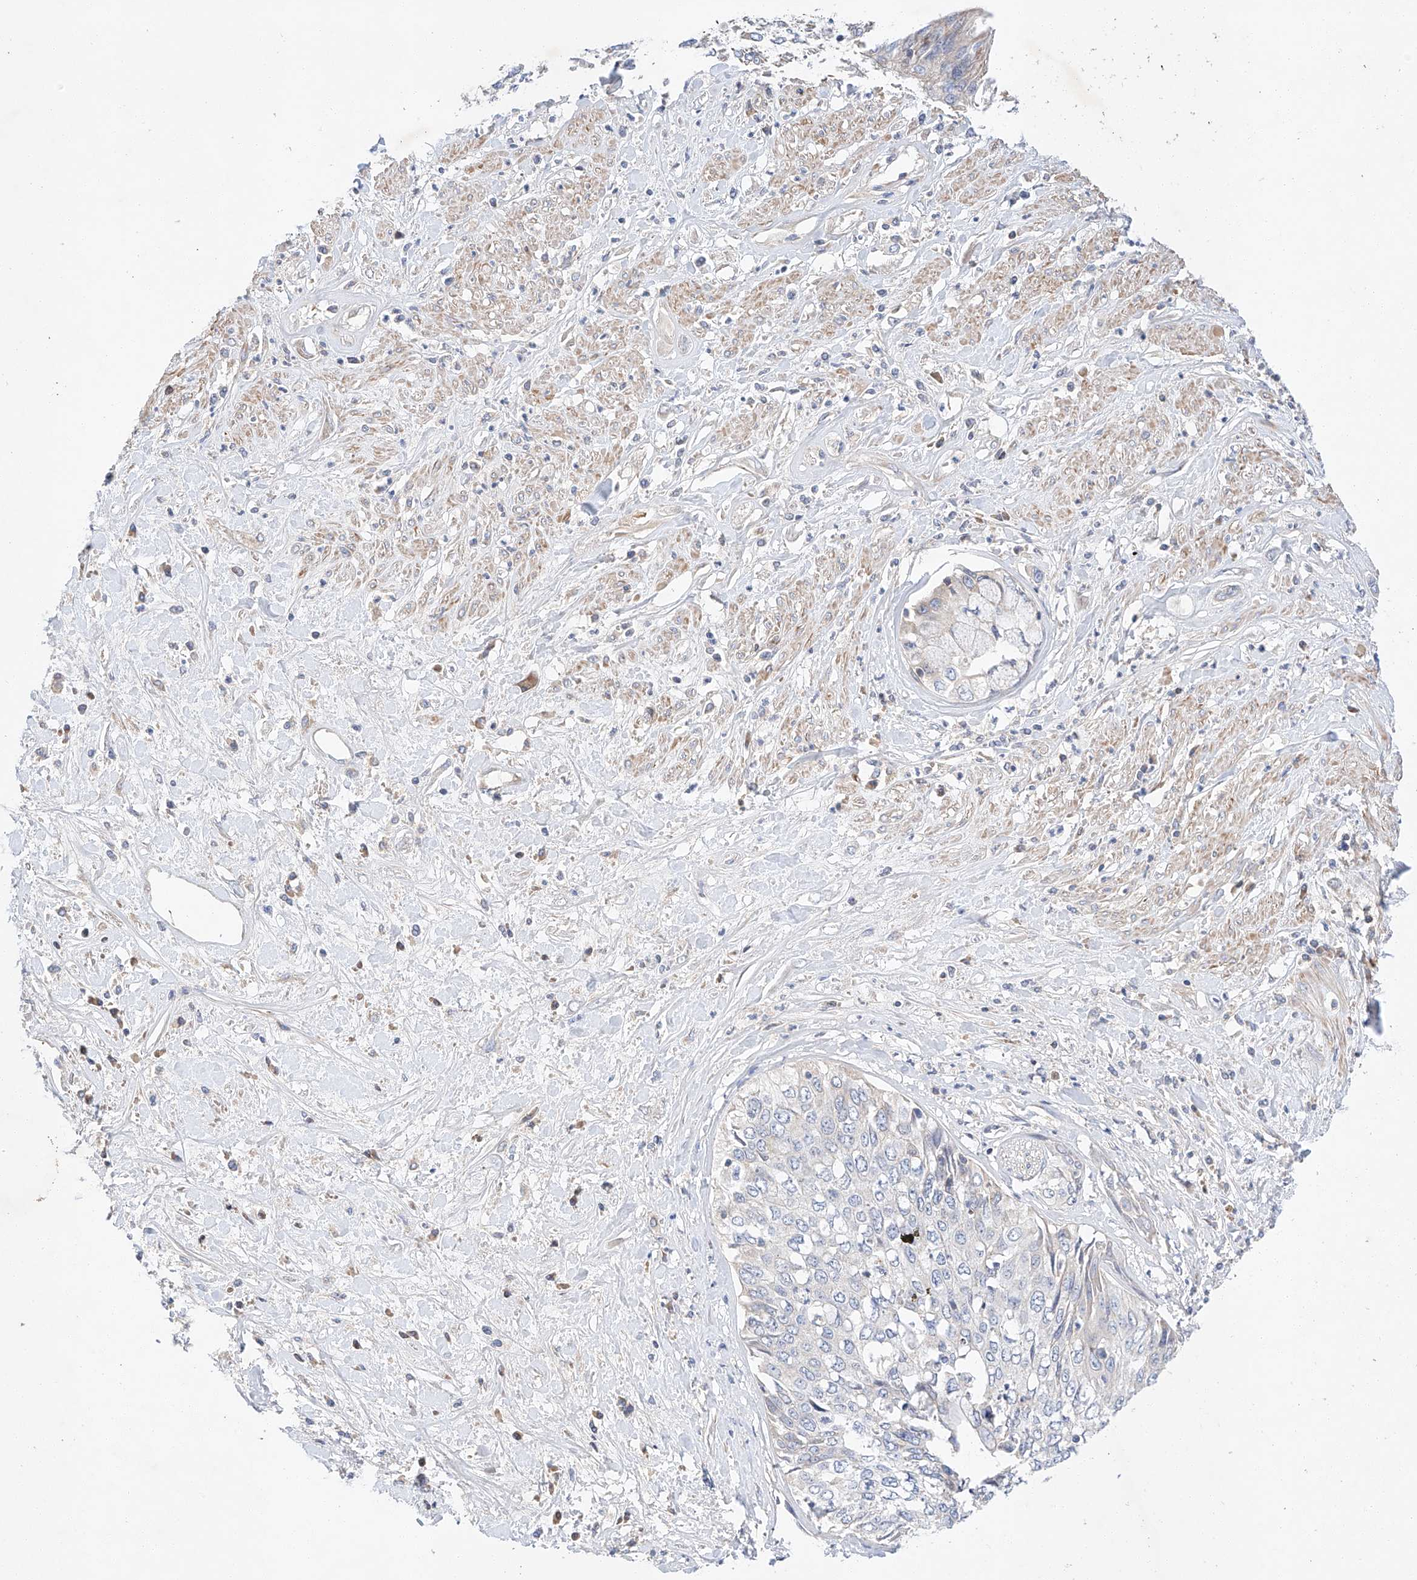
{"staining": {"intensity": "negative", "quantity": "none", "location": "none"}, "tissue": "cervical cancer", "cell_type": "Tumor cells", "image_type": "cancer", "snomed": [{"axis": "morphology", "description": "Squamous cell carcinoma, NOS"}, {"axis": "topography", "description": "Cervix"}], "caption": "A high-resolution micrograph shows immunohistochemistry (IHC) staining of cervical squamous cell carcinoma, which displays no significant positivity in tumor cells.", "gene": "C6orf118", "patient": {"sex": "female", "age": 31}}